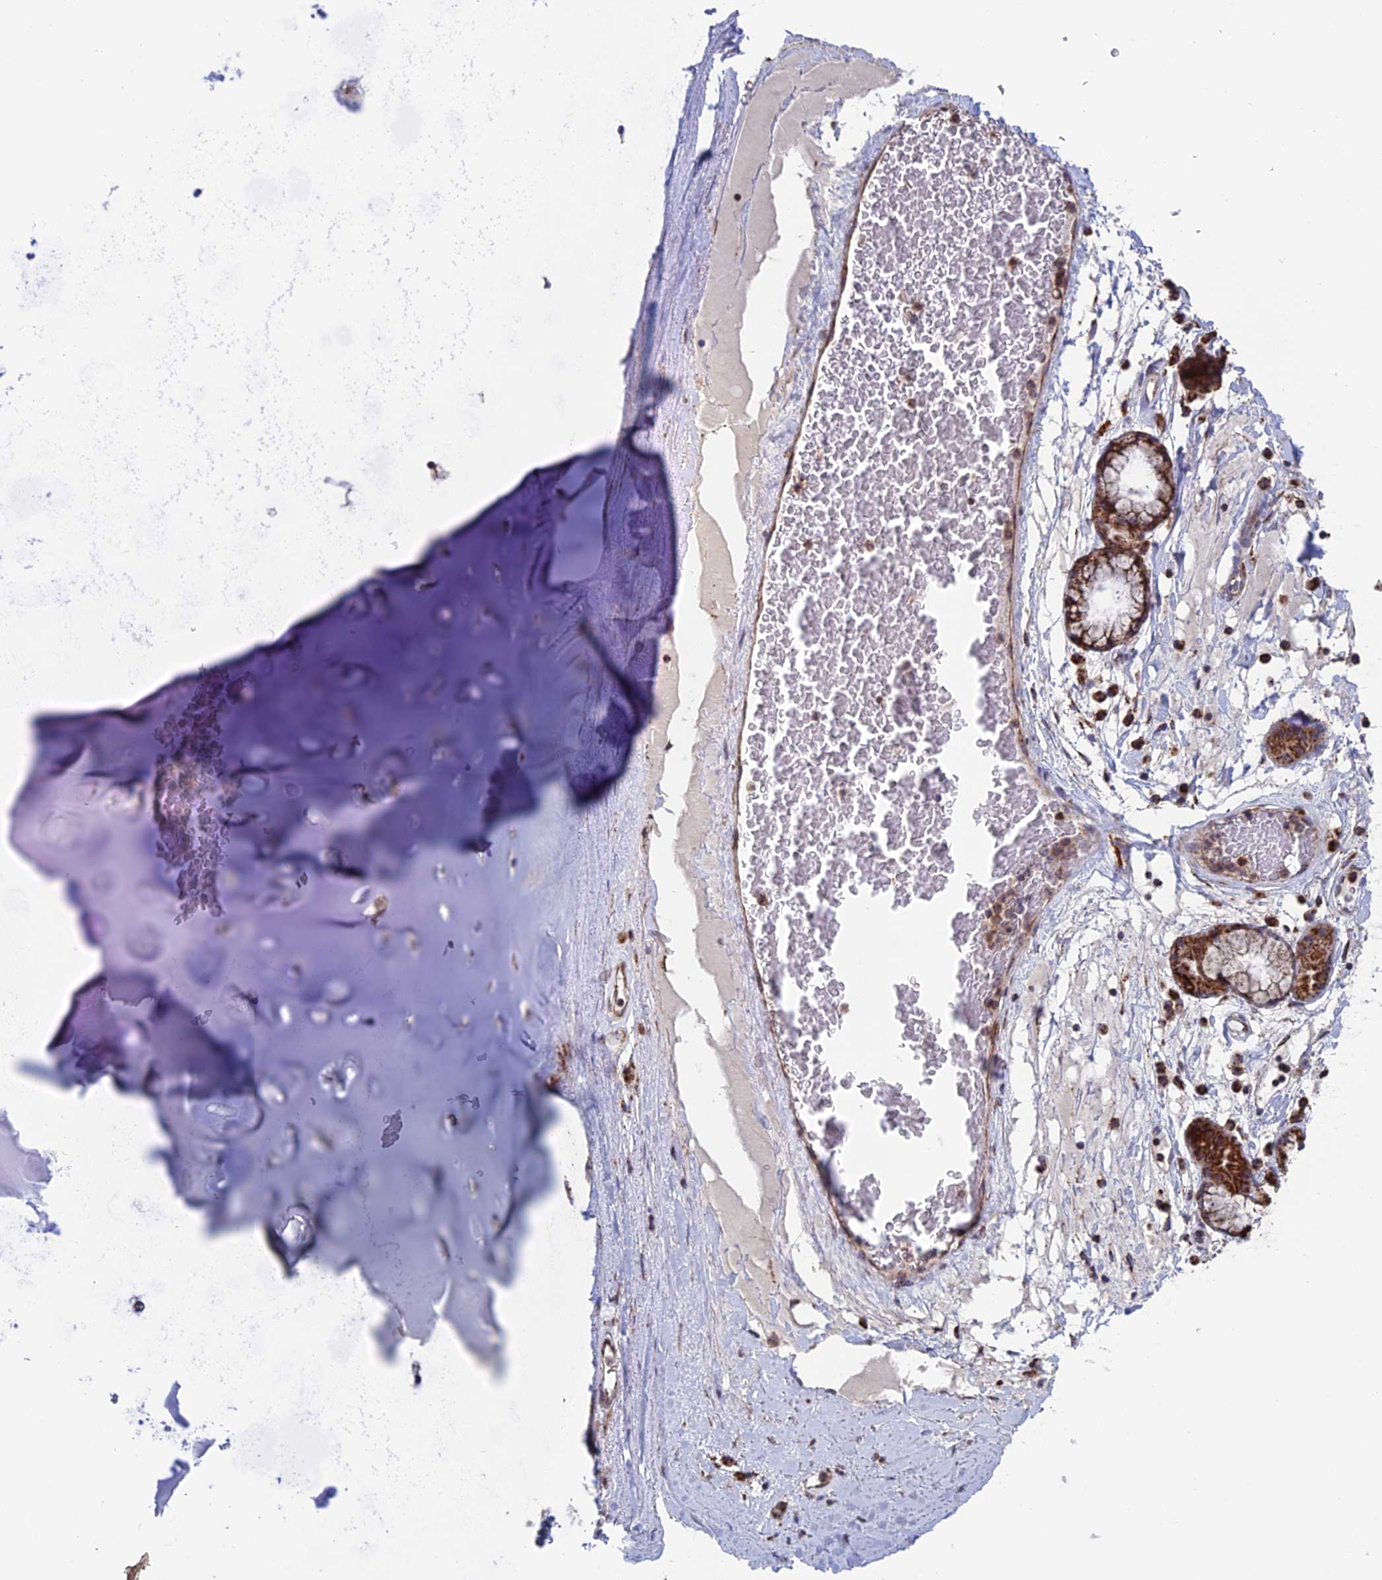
{"staining": {"intensity": "moderate", "quantity": "25%-75%", "location": "cytoplasmic/membranous"}, "tissue": "adipose tissue", "cell_type": "Adipocytes", "image_type": "normal", "snomed": [{"axis": "morphology", "description": "Normal tissue, NOS"}, {"axis": "topography", "description": "Cartilage tissue"}], "caption": "This micrograph displays IHC staining of normal human adipose tissue, with medium moderate cytoplasmic/membranous staining in approximately 25%-75% of adipocytes.", "gene": "DTYMK", "patient": {"sex": "female", "age": 63}}